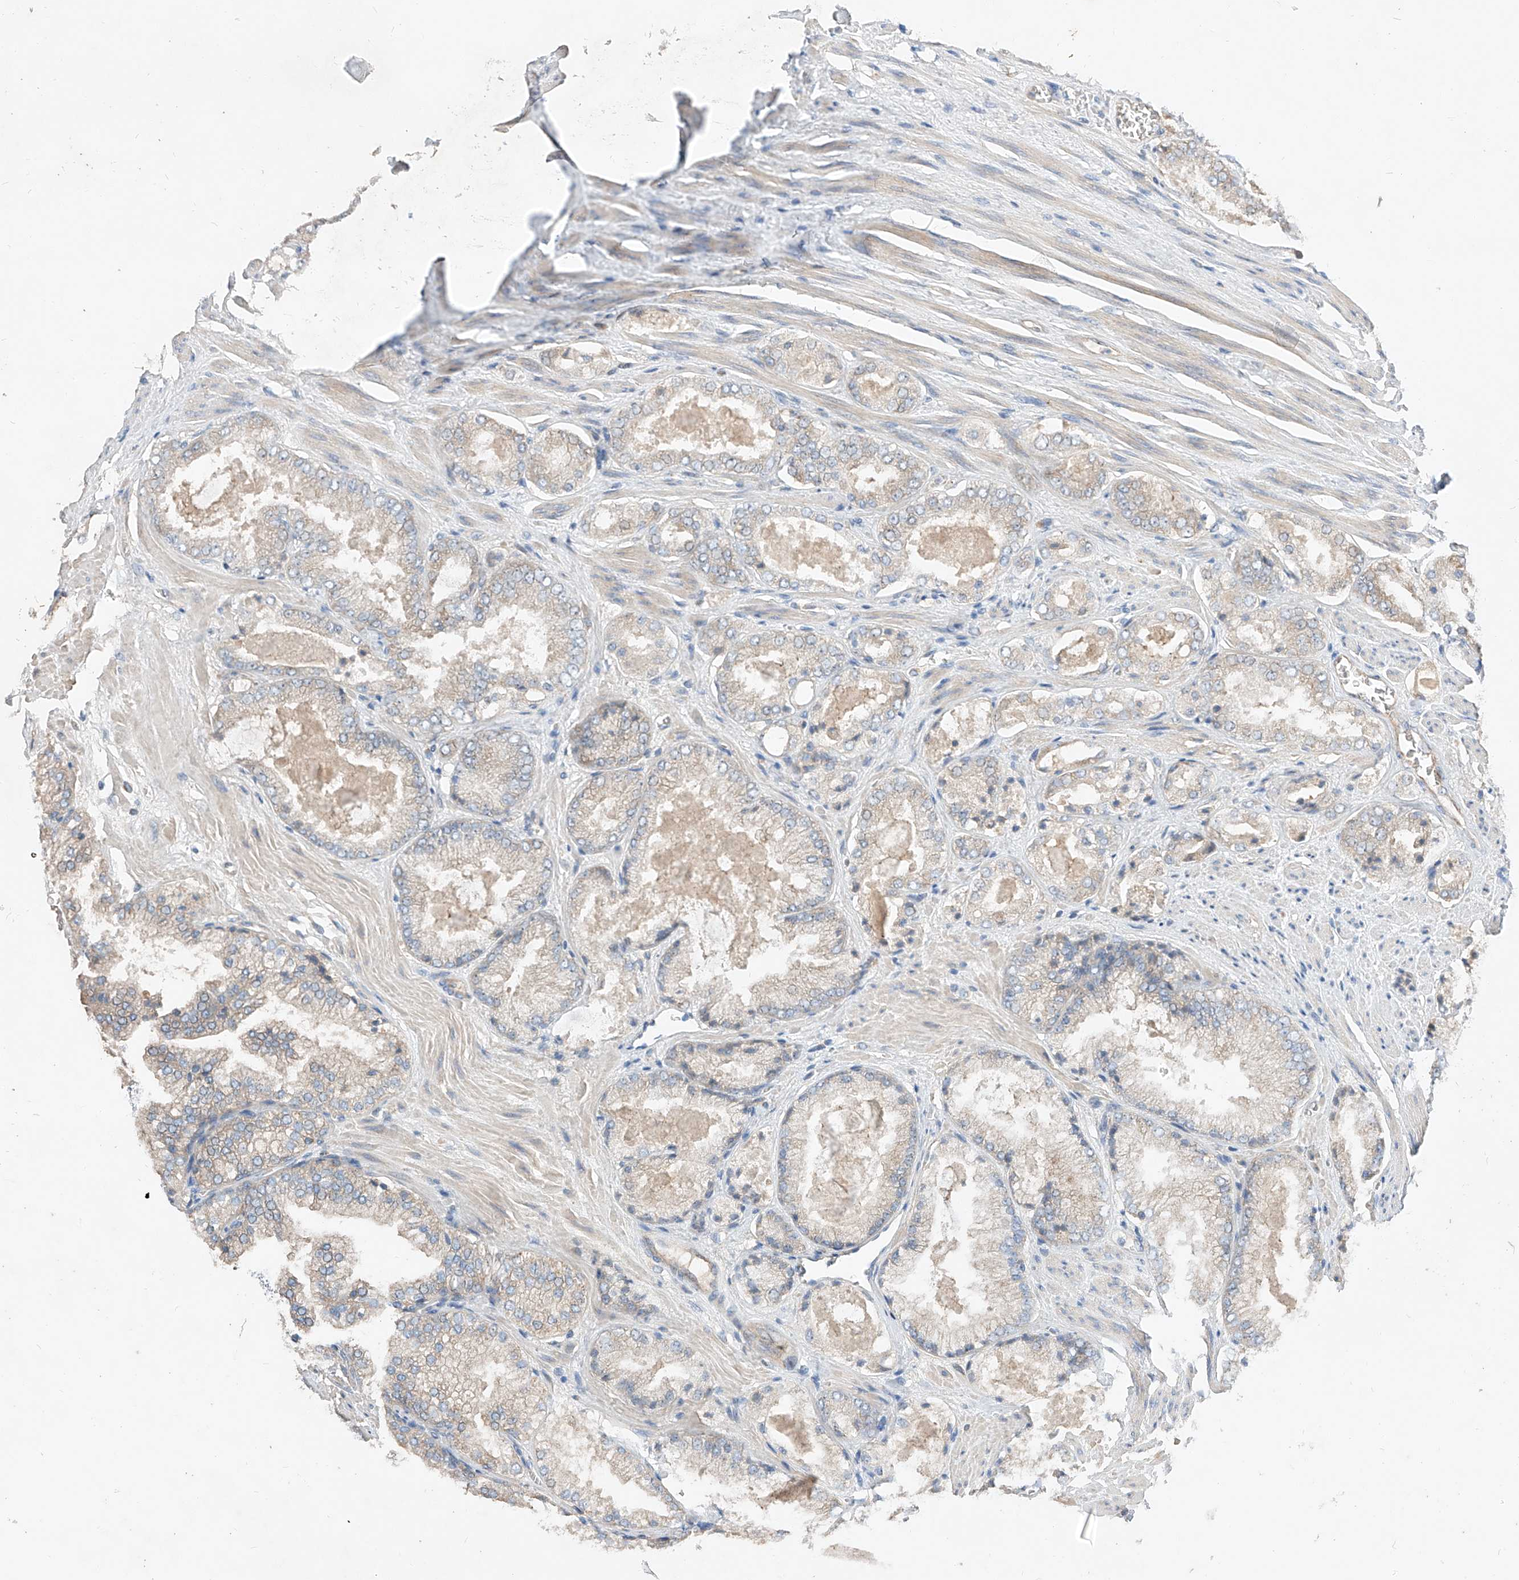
{"staining": {"intensity": "weak", "quantity": "25%-75%", "location": "cytoplasmic/membranous"}, "tissue": "prostate cancer", "cell_type": "Tumor cells", "image_type": "cancer", "snomed": [{"axis": "morphology", "description": "Adenocarcinoma, High grade"}, {"axis": "topography", "description": "Prostate"}], "caption": "Prostate adenocarcinoma (high-grade) stained with immunohistochemistry (IHC) shows weak cytoplasmic/membranous expression in about 25%-75% of tumor cells.", "gene": "RUSC1", "patient": {"sex": "male", "age": 58}}